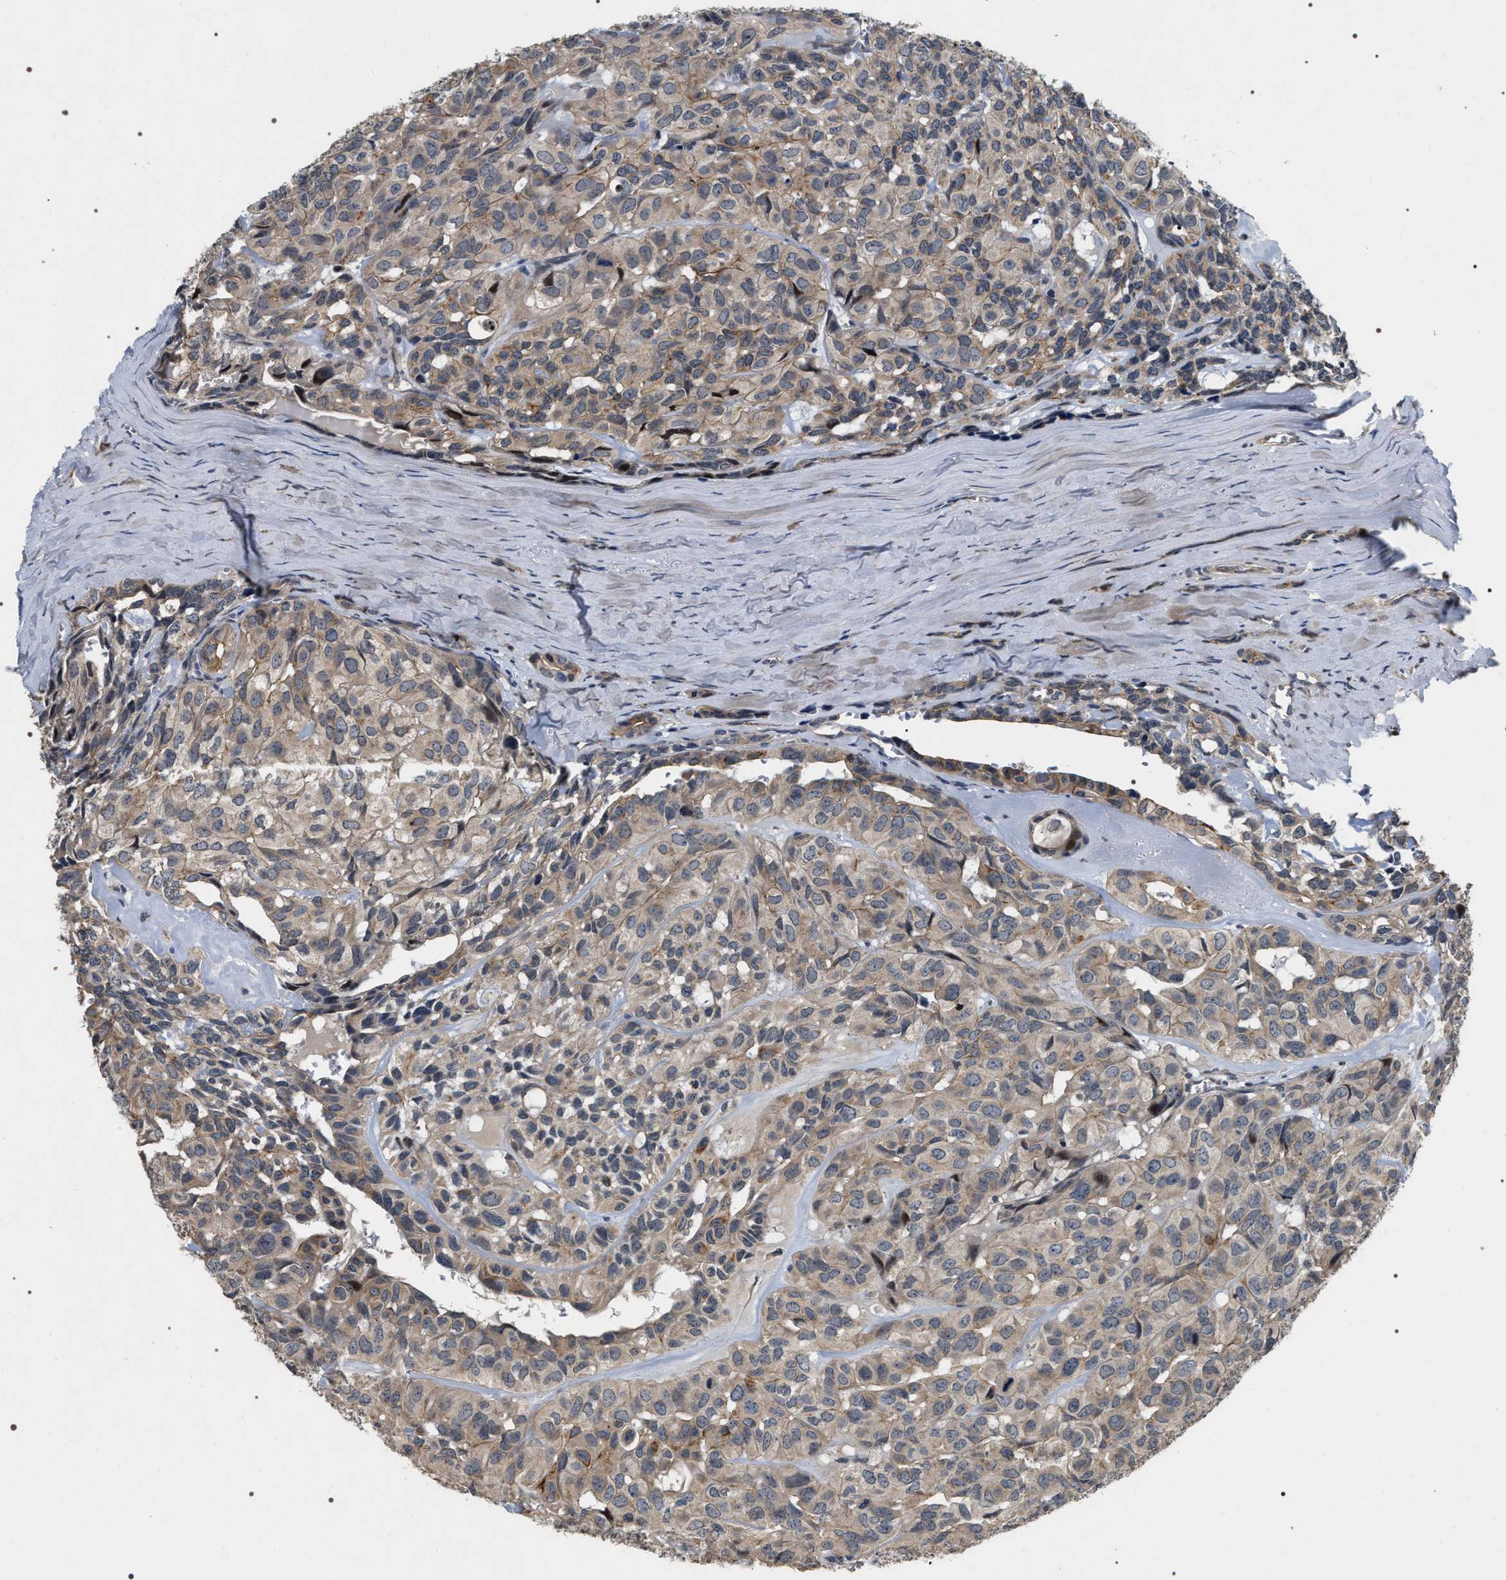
{"staining": {"intensity": "negative", "quantity": "none", "location": "none"}, "tissue": "head and neck cancer", "cell_type": "Tumor cells", "image_type": "cancer", "snomed": [{"axis": "morphology", "description": "Squamous cell carcinoma, NOS"}, {"axis": "topography", "description": "Salivary gland"}, {"axis": "topography", "description": "Head-Neck"}], "caption": "Tumor cells show no significant positivity in head and neck cancer (squamous cell carcinoma).", "gene": "IFT81", "patient": {"sex": "male", "age": 70}}